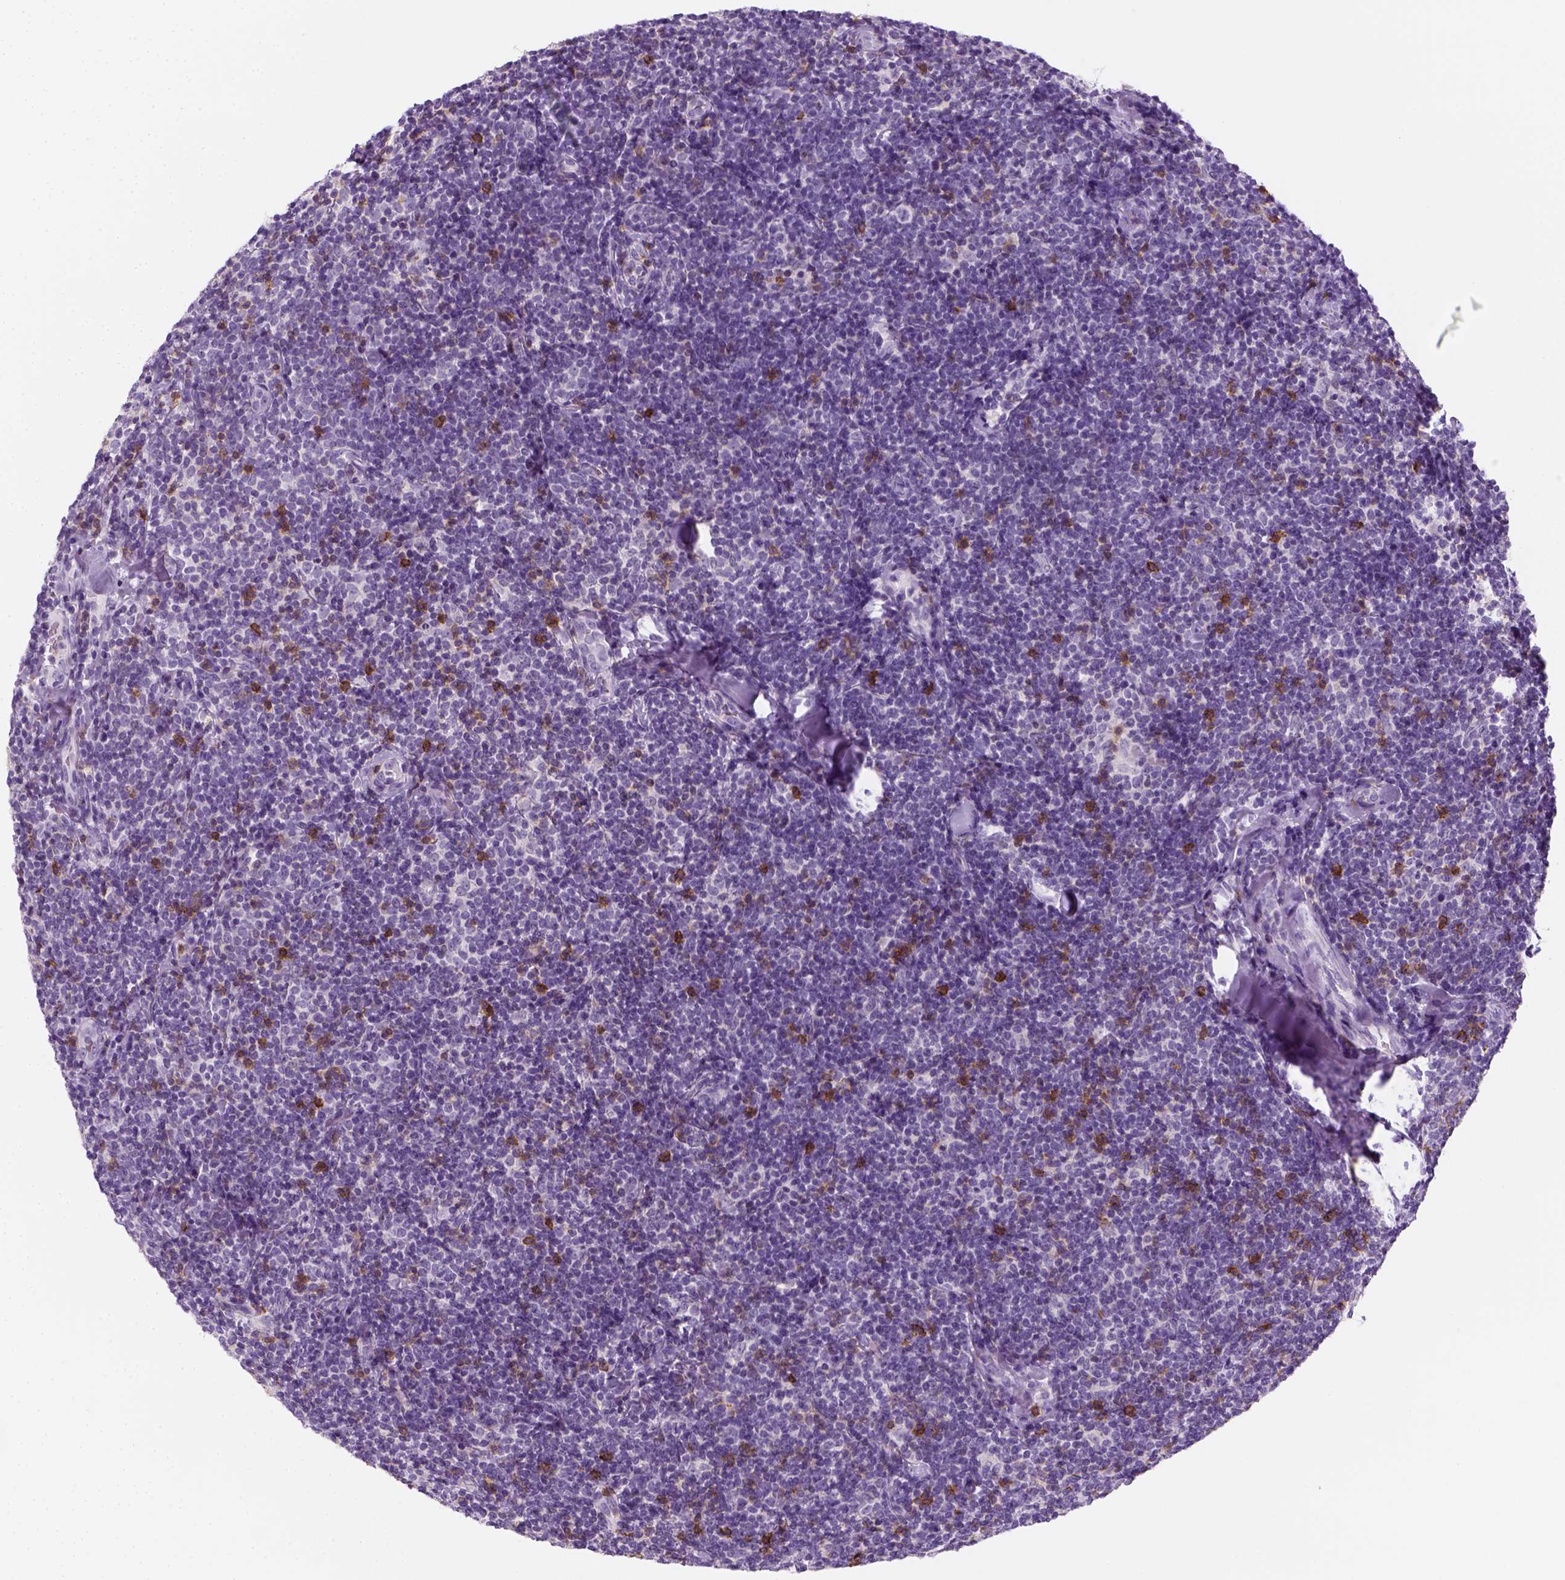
{"staining": {"intensity": "negative", "quantity": "none", "location": "none"}, "tissue": "lymphoma", "cell_type": "Tumor cells", "image_type": "cancer", "snomed": [{"axis": "morphology", "description": "Malignant lymphoma, non-Hodgkin's type, Low grade"}, {"axis": "topography", "description": "Lymph node"}], "caption": "Malignant lymphoma, non-Hodgkin's type (low-grade) stained for a protein using immunohistochemistry demonstrates no staining tumor cells.", "gene": "AQP3", "patient": {"sex": "female", "age": 56}}